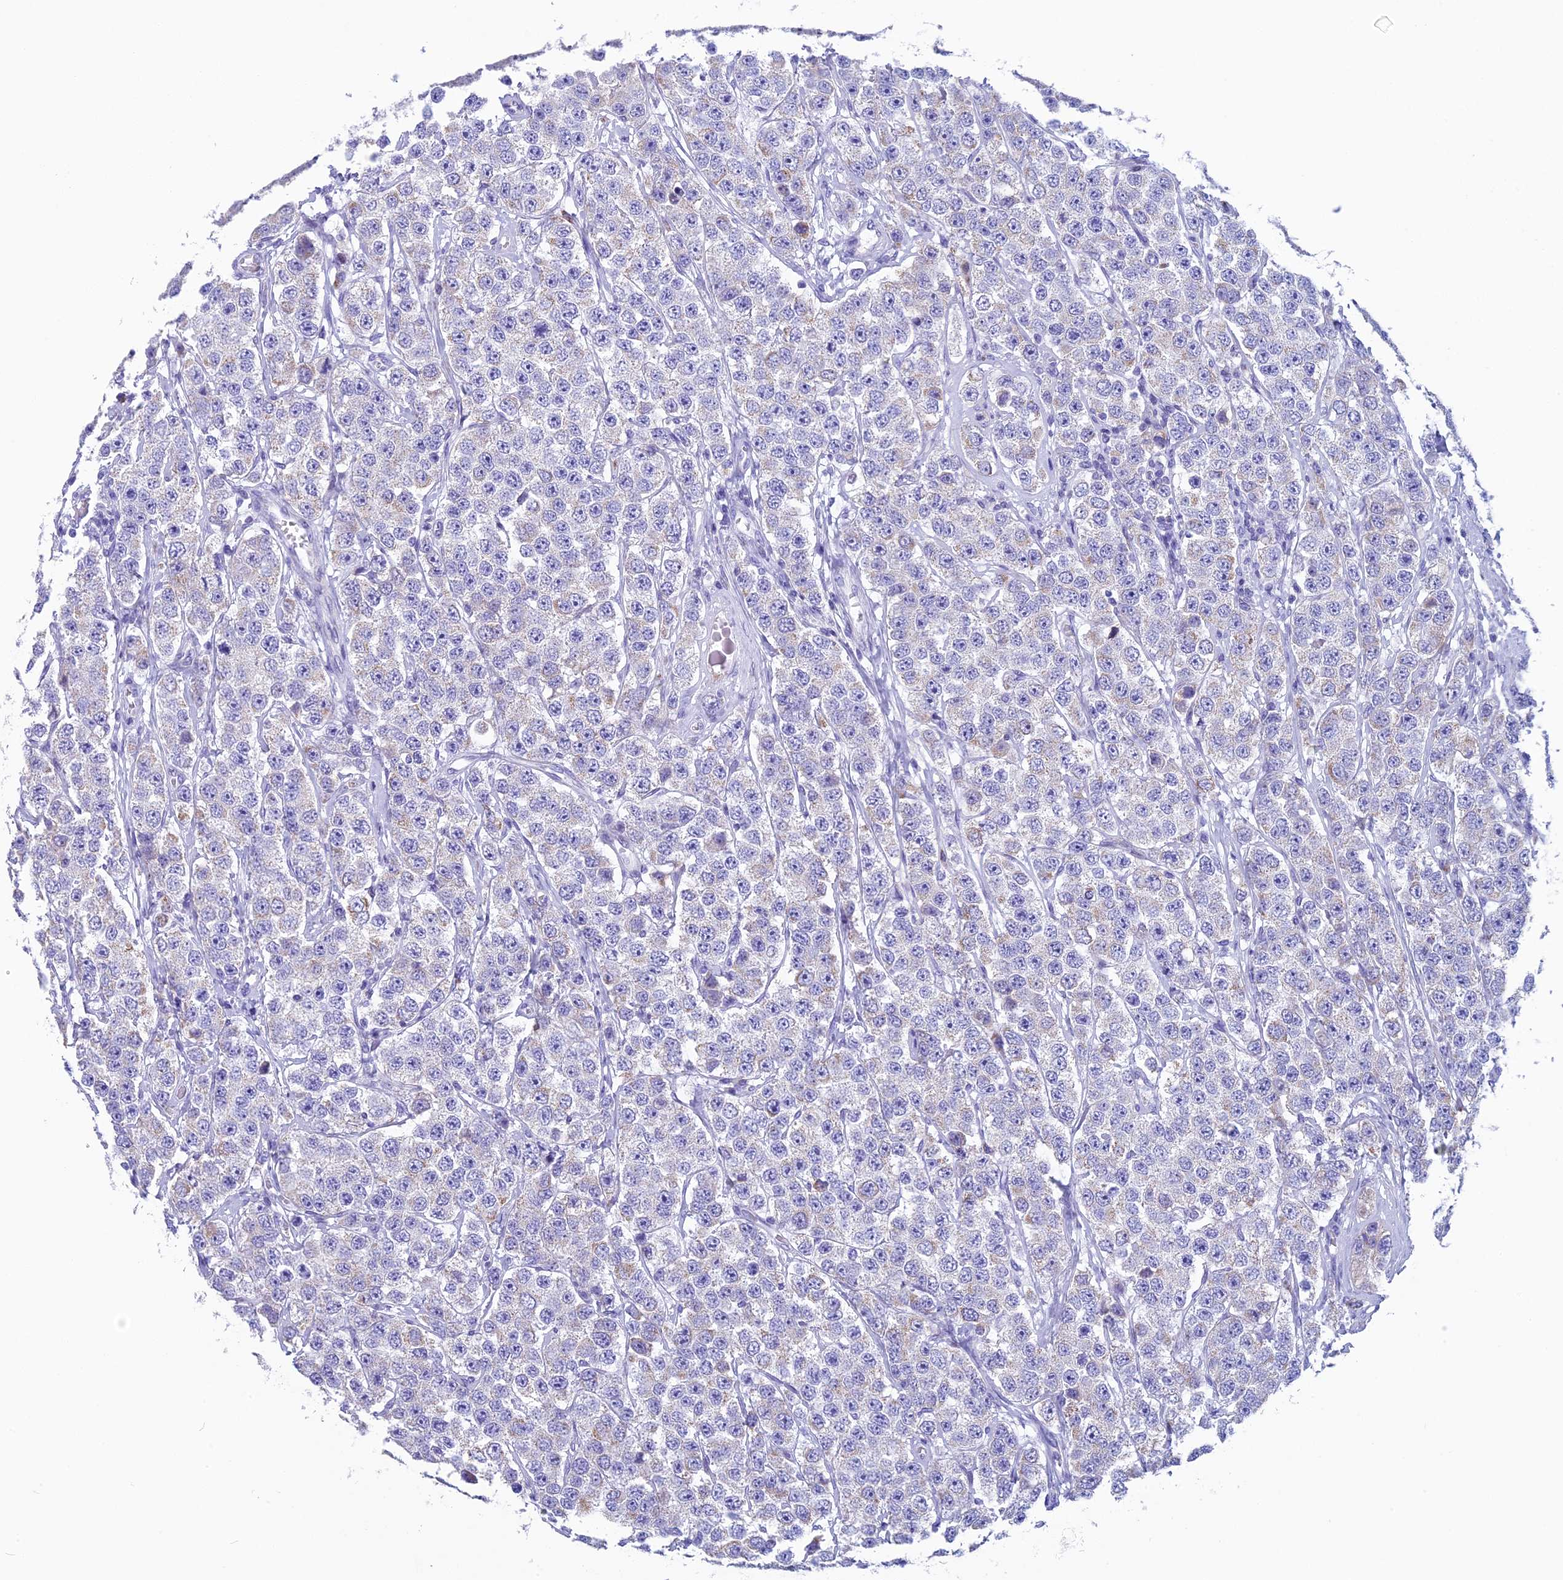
{"staining": {"intensity": "negative", "quantity": "none", "location": "none"}, "tissue": "testis cancer", "cell_type": "Tumor cells", "image_type": "cancer", "snomed": [{"axis": "morphology", "description": "Seminoma, NOS"}, {"axis": "topography", "description": "Testis"}], "caption": "IHC micrograph of human testis cancer (seminoma) stained for a protein (brown), which demonstrates no expression in tumor cells.", "gene": "ZNF563", "patient": {"sex": "male", "age": 28}}